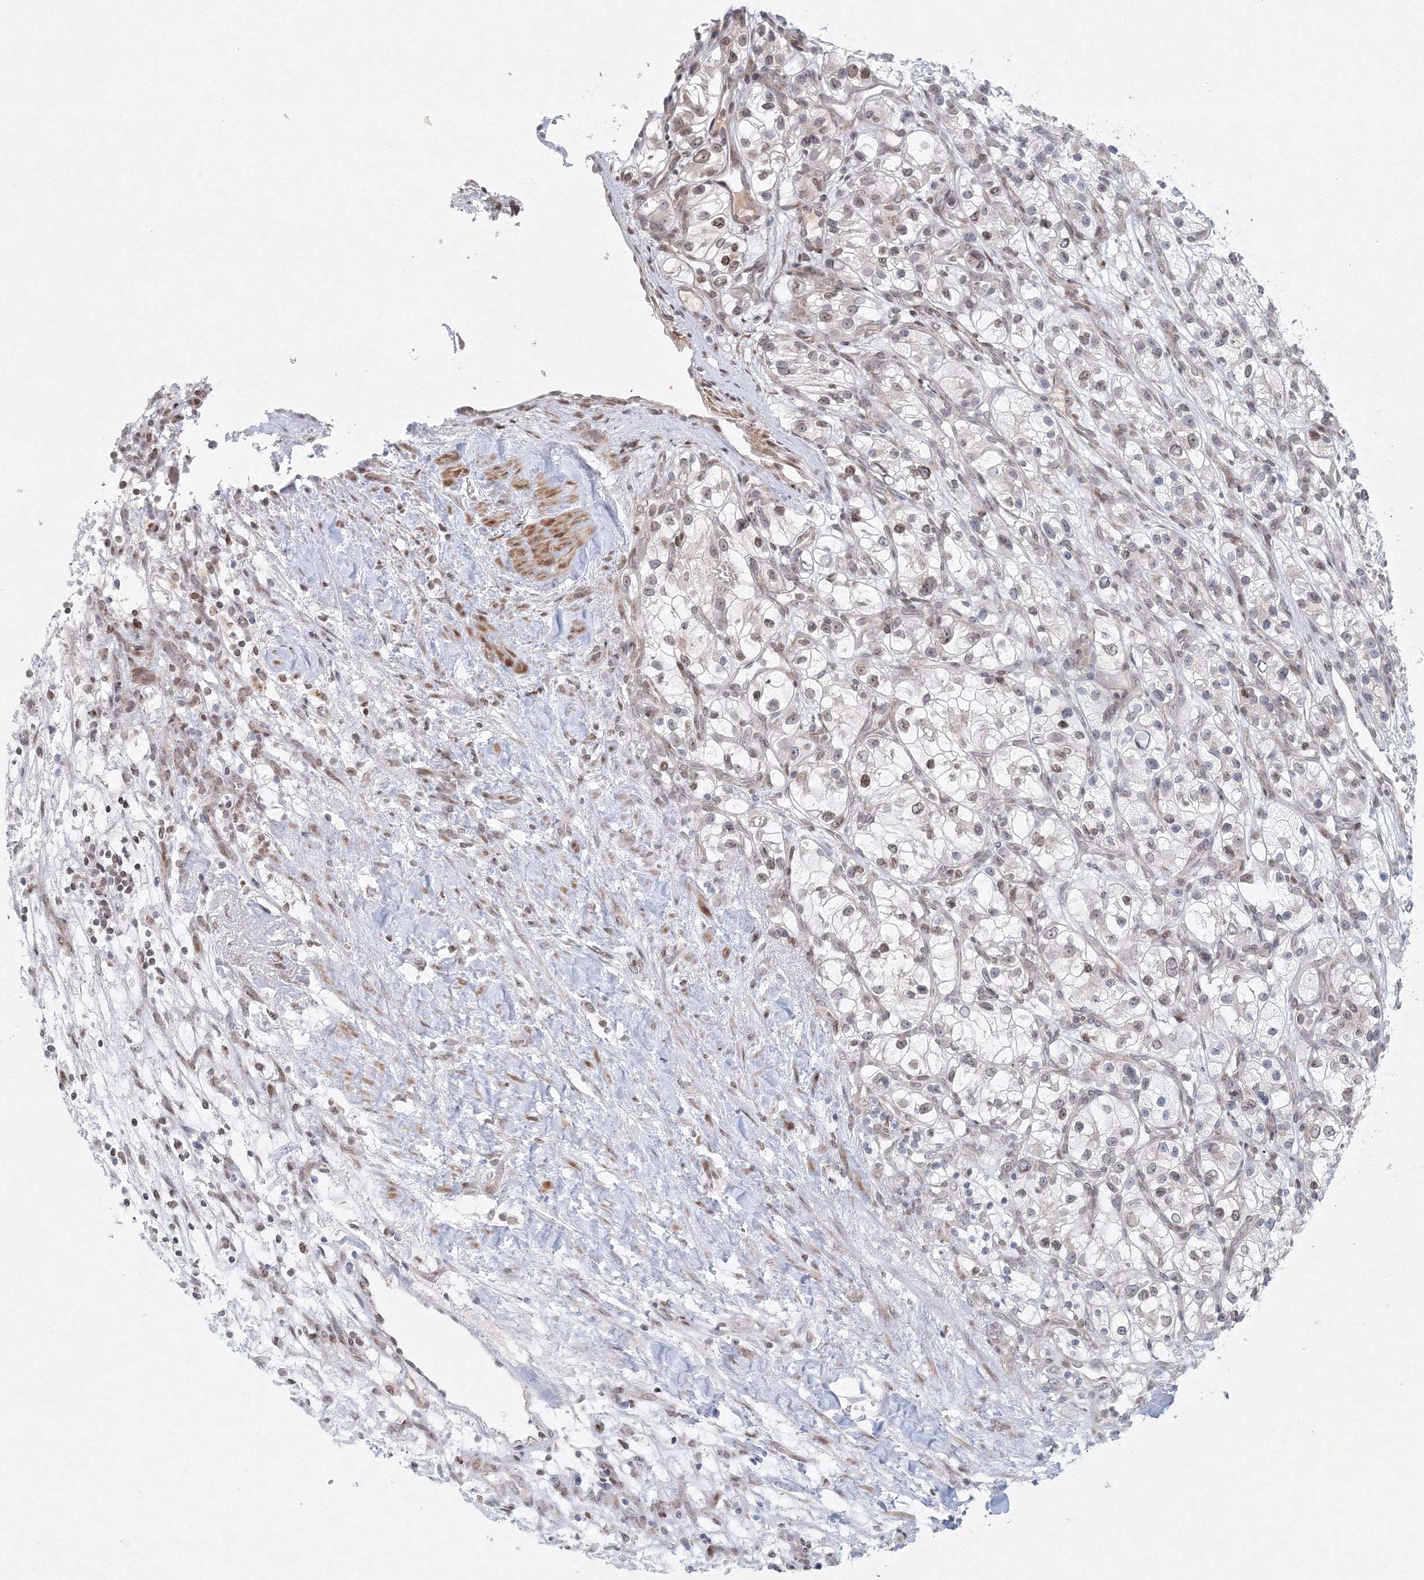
{"staining": {"intensity": "weak", "quantity": "<25%", "location": "nuclear"}, "tissue": "renal cancer", "cell_type": "Tumor cells", "image_type": "cancer", "snomed": [{"axis": "morphology", "description": "Adenocarcinoma, NOS"}, {"axis": "topography", "description": "Kidney"}], "caption": "There is no significant staining in tumor cells of renal adenocarcinoma.", "gene": "KIF4A", "patient": {"sex": "female", "age": 57}}